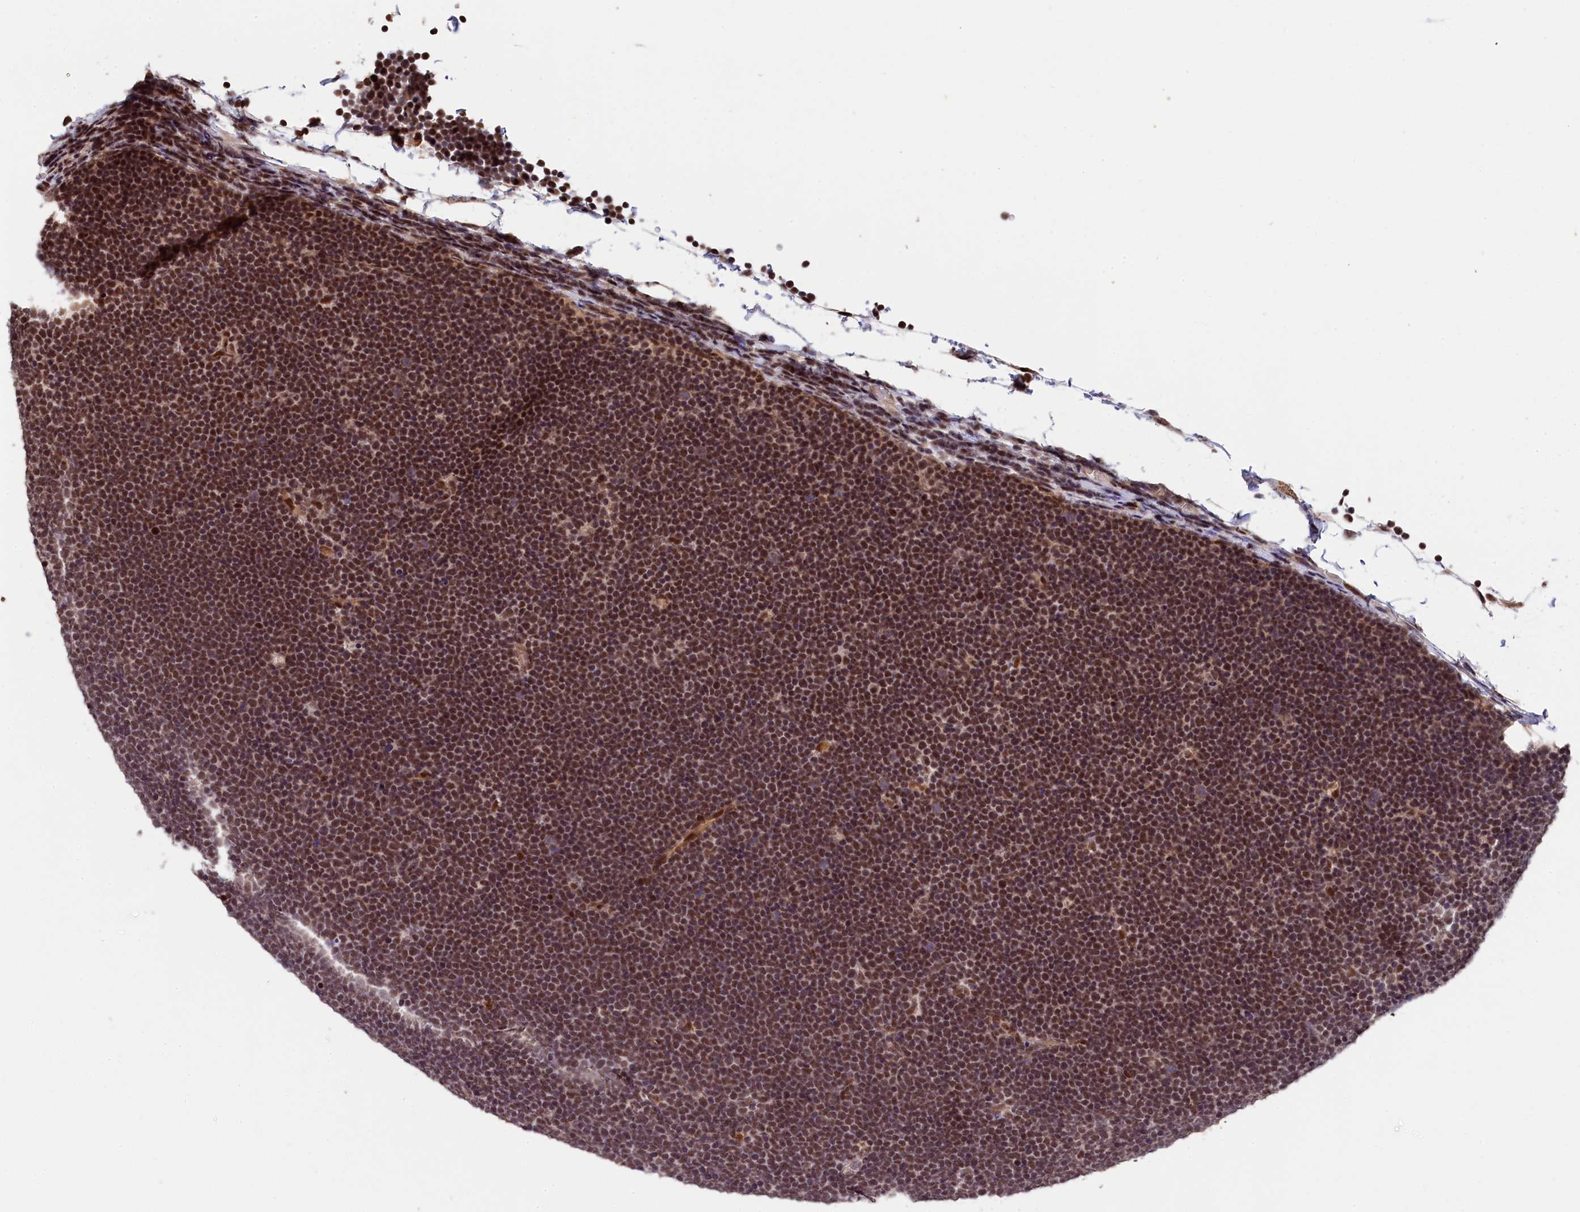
{"staining": {"intensity": "strong", "quantity": ">75%", "location": "nuclear"}, "tissue": "lymphoma", "cell_type": "Tumor cells", "image_type": "cancer", "snomed": [{"axis": "morphology", "description": "Malignant lymphoma, non-Hodgkin's type, High grade"}, {"axis": "topography", "description": "Lymph node"}], "caption": "About >75% of tumor cells in human malignant lymphoma, non-Hodgkin's type (high-grade) display strong nuclear protein positivity as visualized by brown immunohistochemical staining.", "gene": "ADIG", "patient": {"sex": "male", "age": 13}}